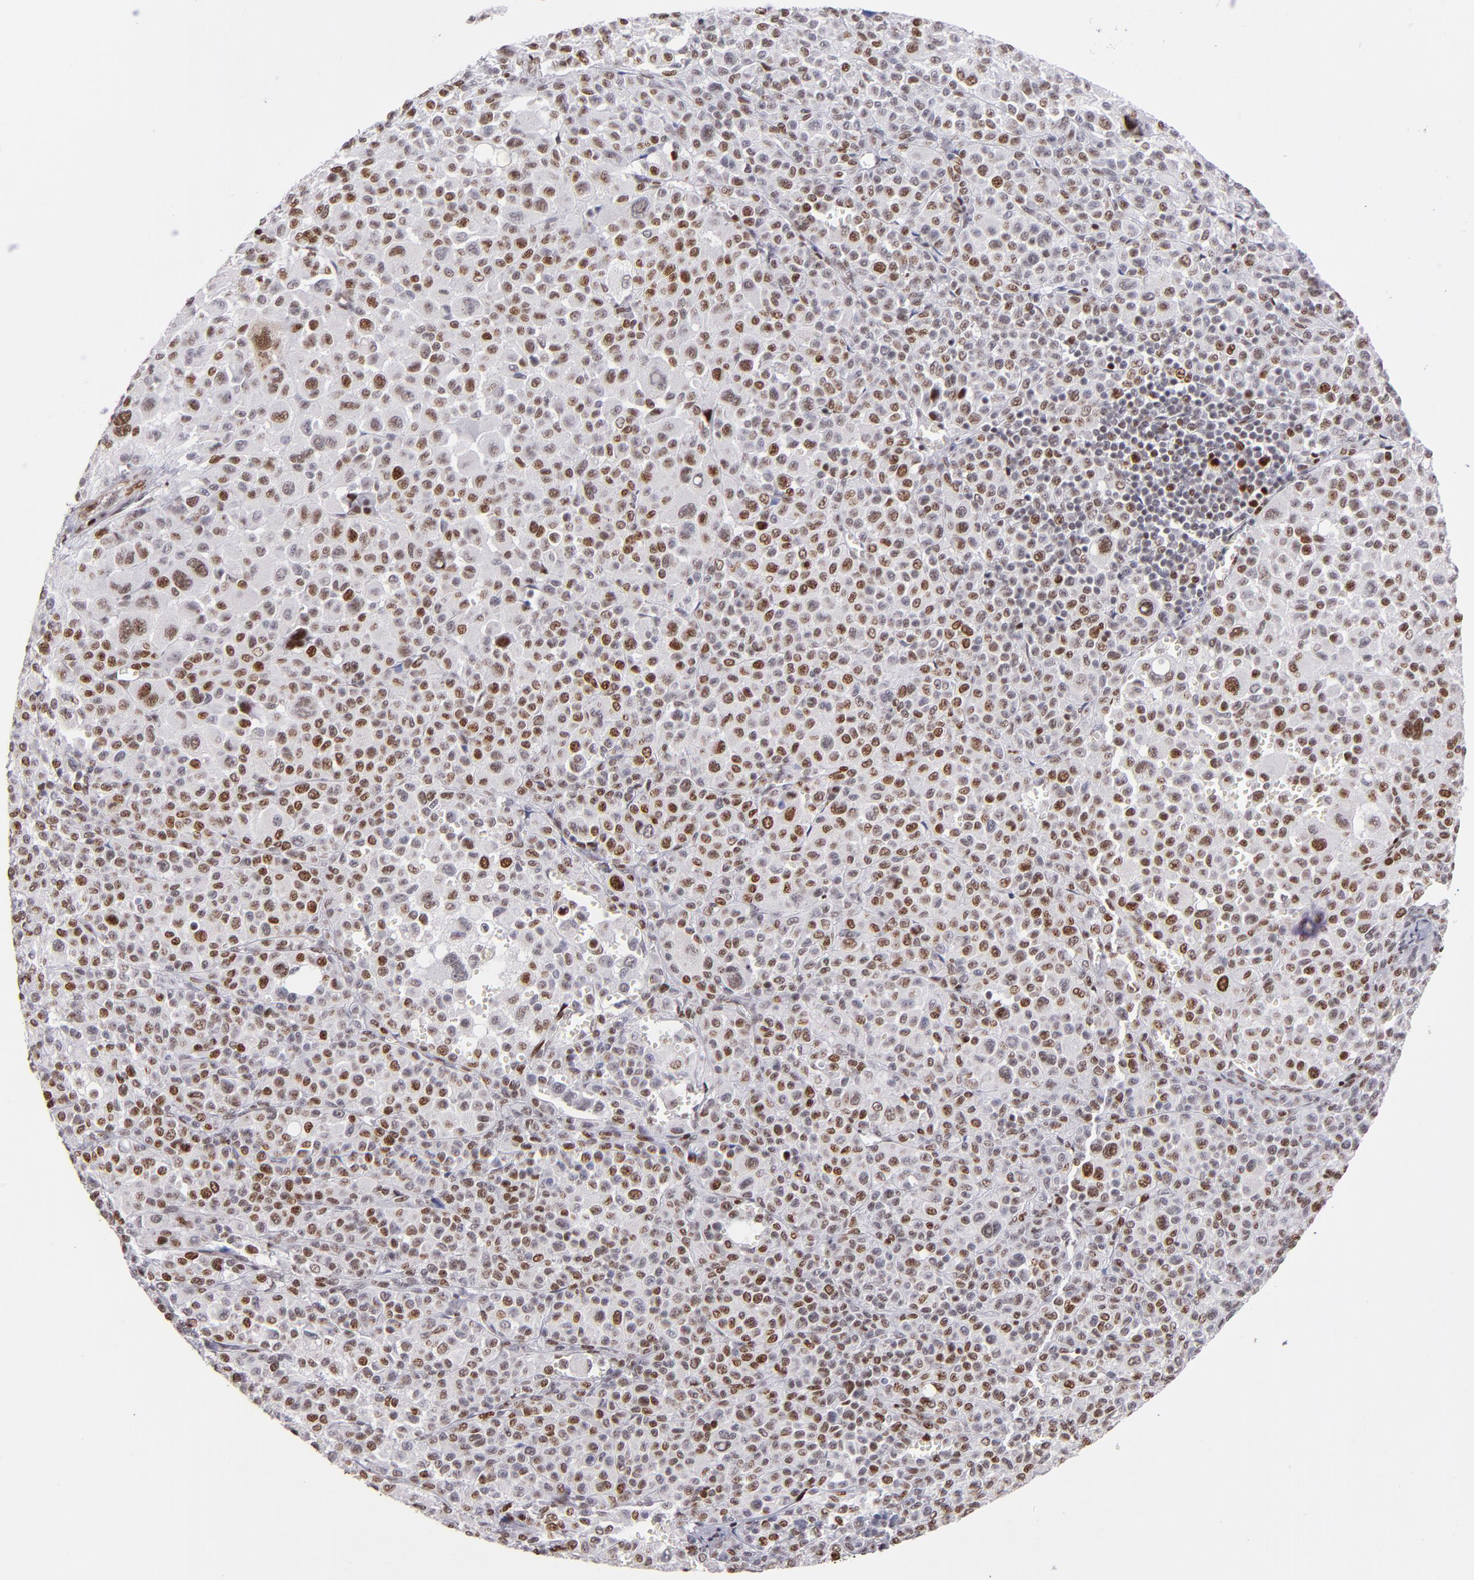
{"staining": {"intensity": "moderate", "quantity": "25%-75%", "location": "nuclear"}, "tissue": "melanoma", "cell_type": "Tumor cells", "image_type": "cancer", "snomed": [{"axis": "morphology", "description": "Malignant melanoma, Metastatic site"}, {"axis": "topography", "description": "Skin"}], "caption": "Immunohistochemistry micrograph of neoplastic tissue: melanoma stained using IHC displays medium levels of moderate protein expression localized specifically in the nuclear of tumor cells, appearing as a nuclear brown color.", "gene": "POLA1", "patient": {"sex": "female", "age": 74}}